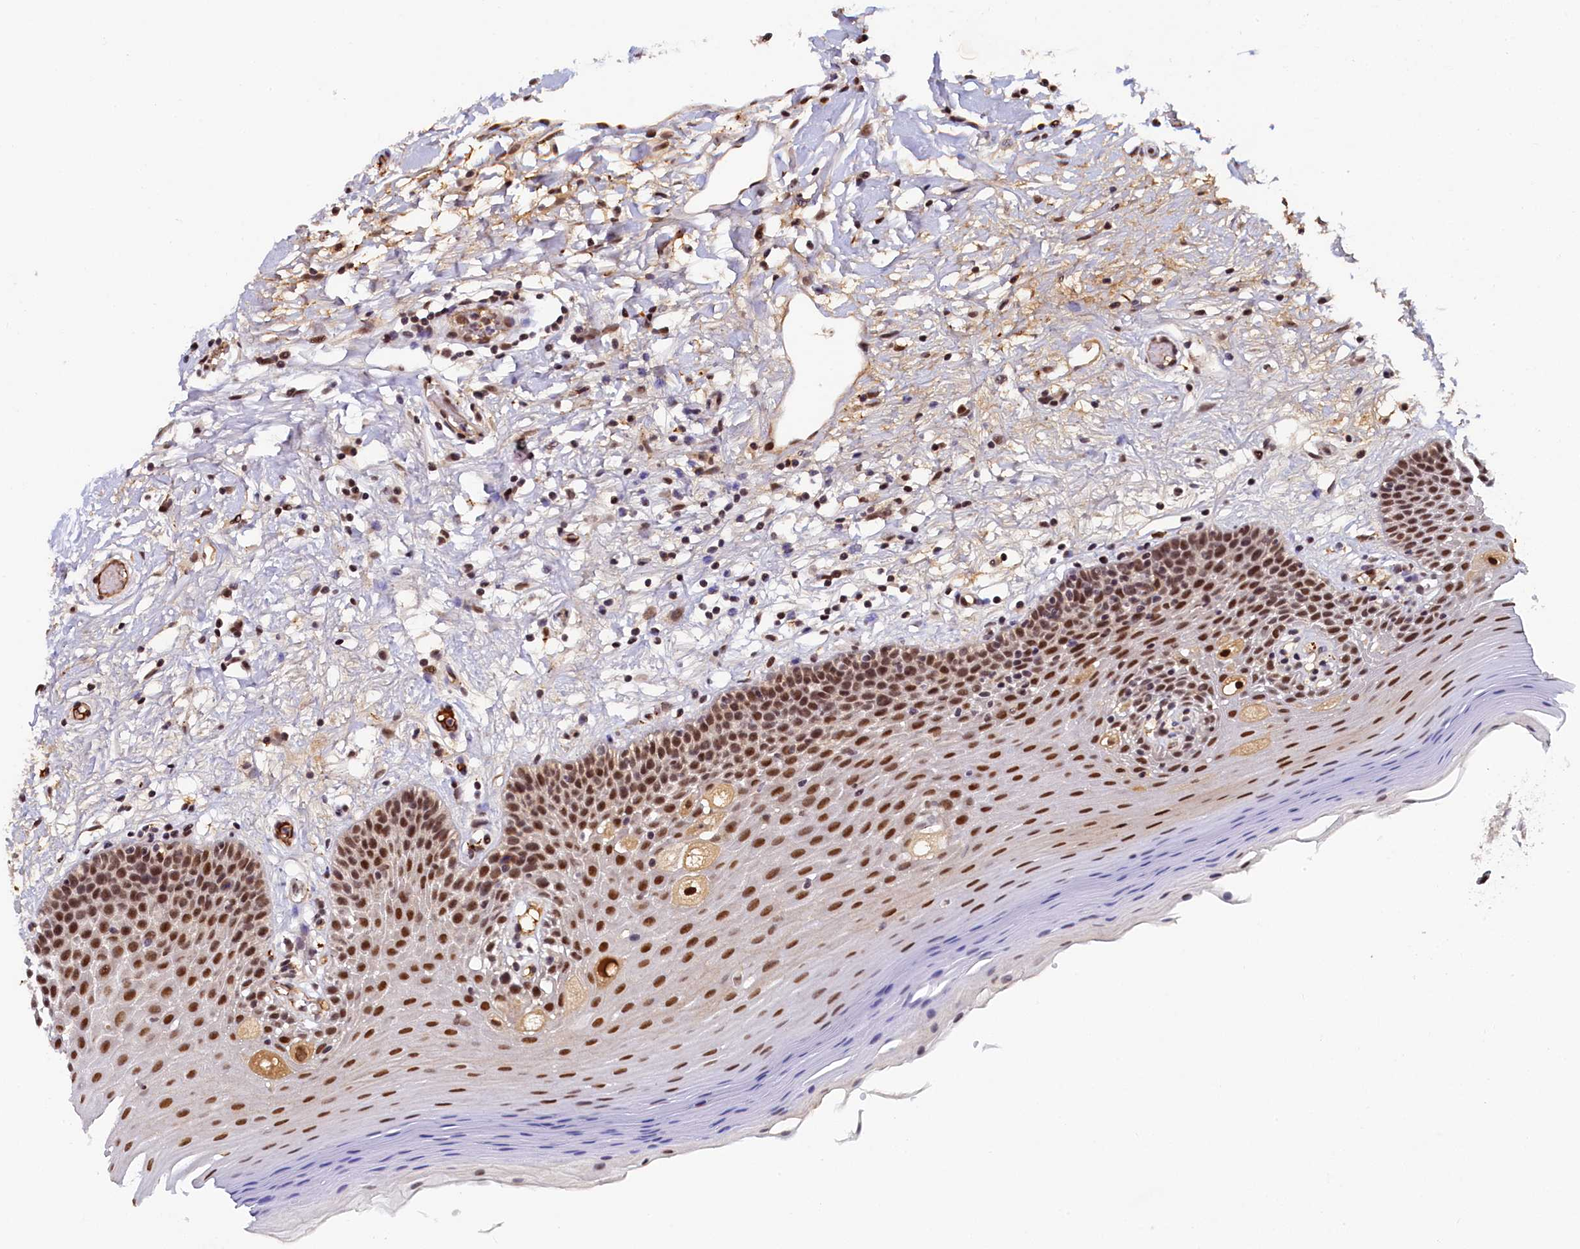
{"staining": {"intensity": "moderate", "quantity": ">75%", "location": "nuclear"}, "tissue": "oral mucosa", "cell_type": "Squamous epithelial cells", "image_type": "normal", "snomed": [{"axis": "morphology", "description": "Normal tissue, NOS"}, {"axis": "topography", "description": "Oral tissue"}, {"axis": "topography", "description": "Tounge, NOS"}], "caption": "Protein analysis of benign oral mucosa shows moderate nuclear positivity in about >75% of squamous epithelial cells. (DAB IHC with brightfield microscopy, high magnification).", "gene": "INTS14", "patient": {"sex": "male", "age": 47}}